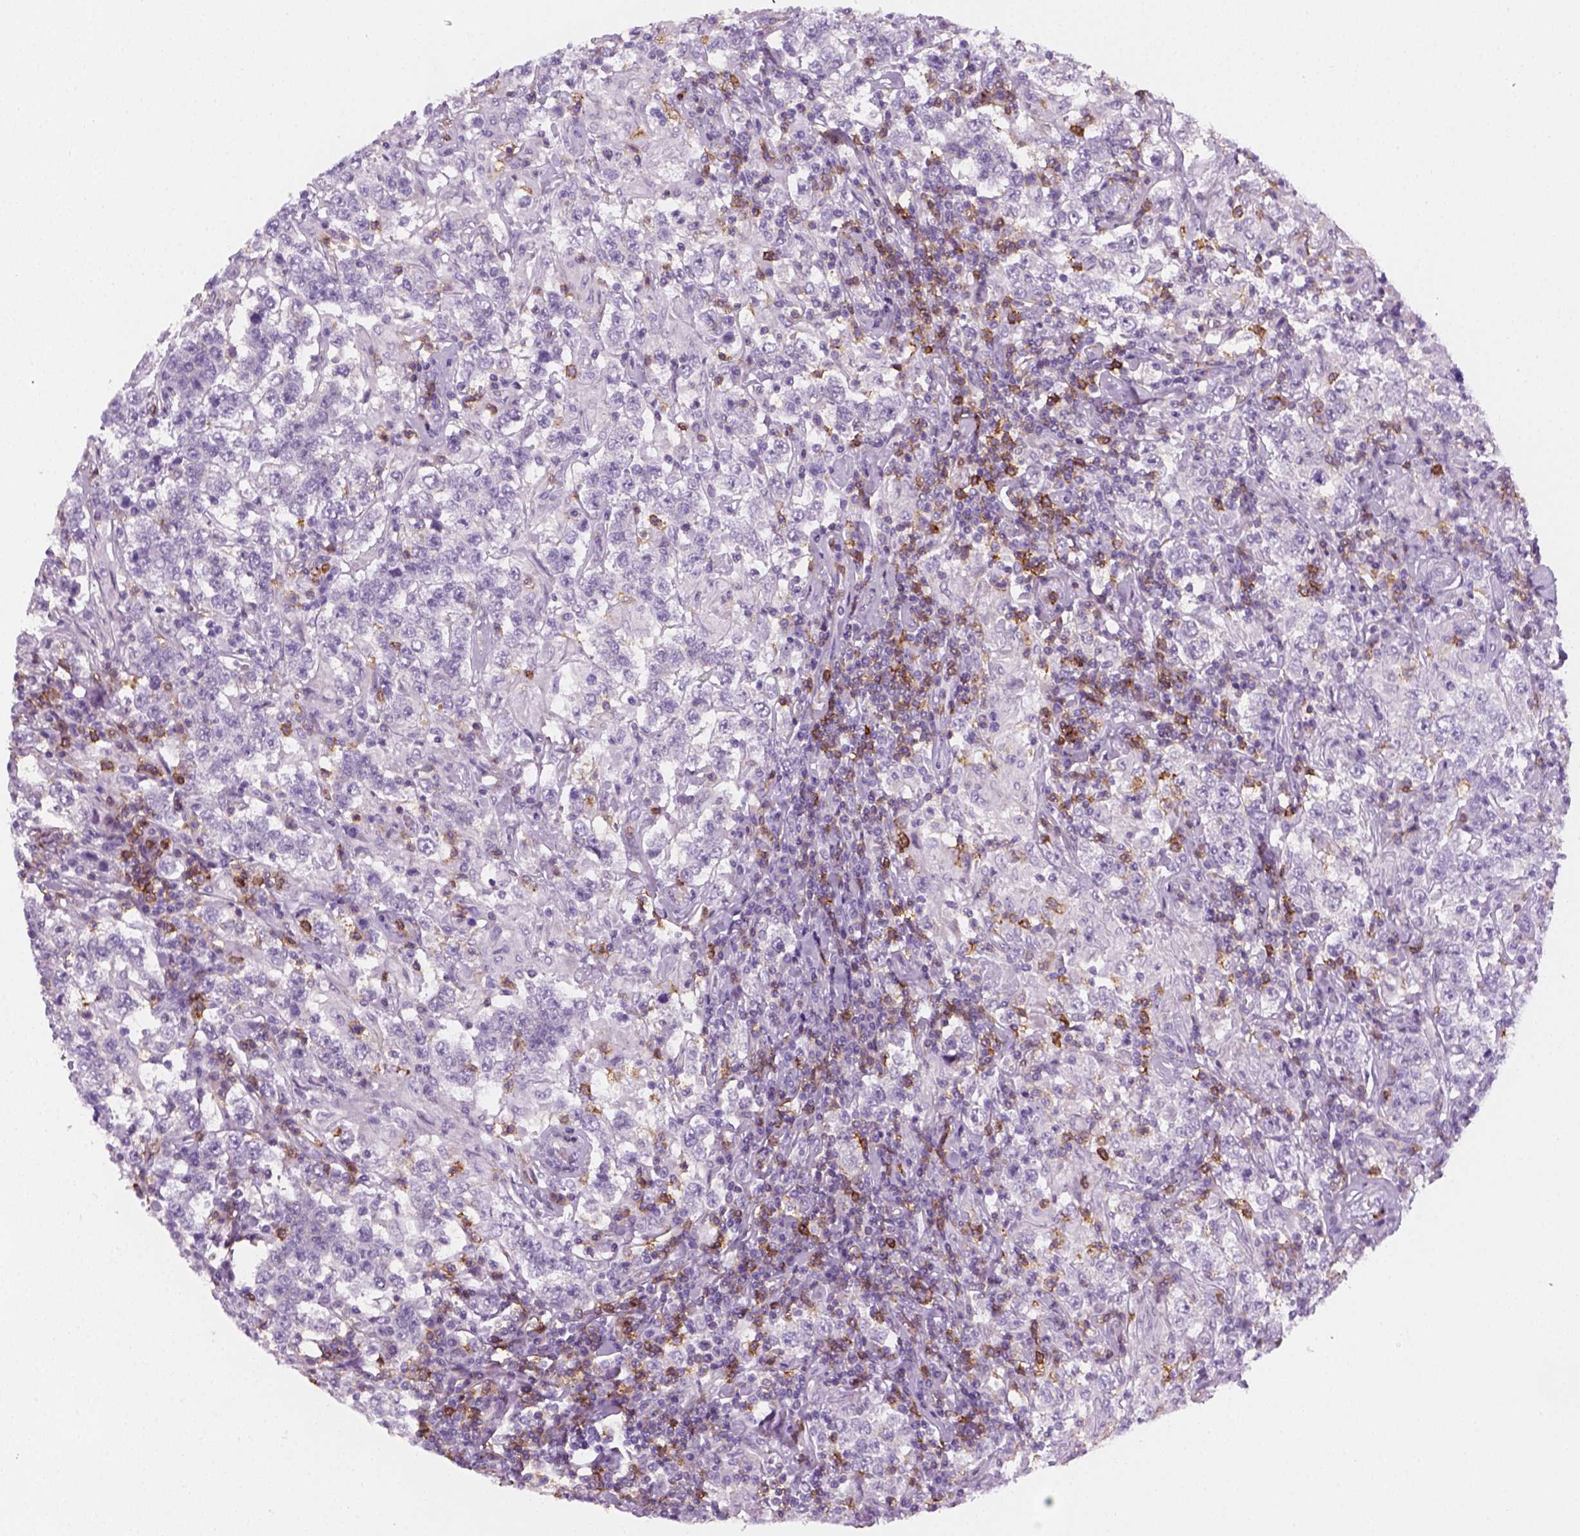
{"staining": {"intensity": "negative", "quantity": "none", "location": "none"}, "tissue": "testis cancer", "cell_type": "Tumor cells", "image_type": "cancer", "snomed": [{"axis": "morphology", "description": "Seminoma, NOS"}, {"axis": "morphology", "description": "Carcinoma, Embryonal, NOS"}, {"axis": "topography", "description": "Testis"}], "caption": "Tumor cells show no significant positivity in testis cancer.", "gene": "AQP3", "patient": {"sex": "male", "age": 41}}